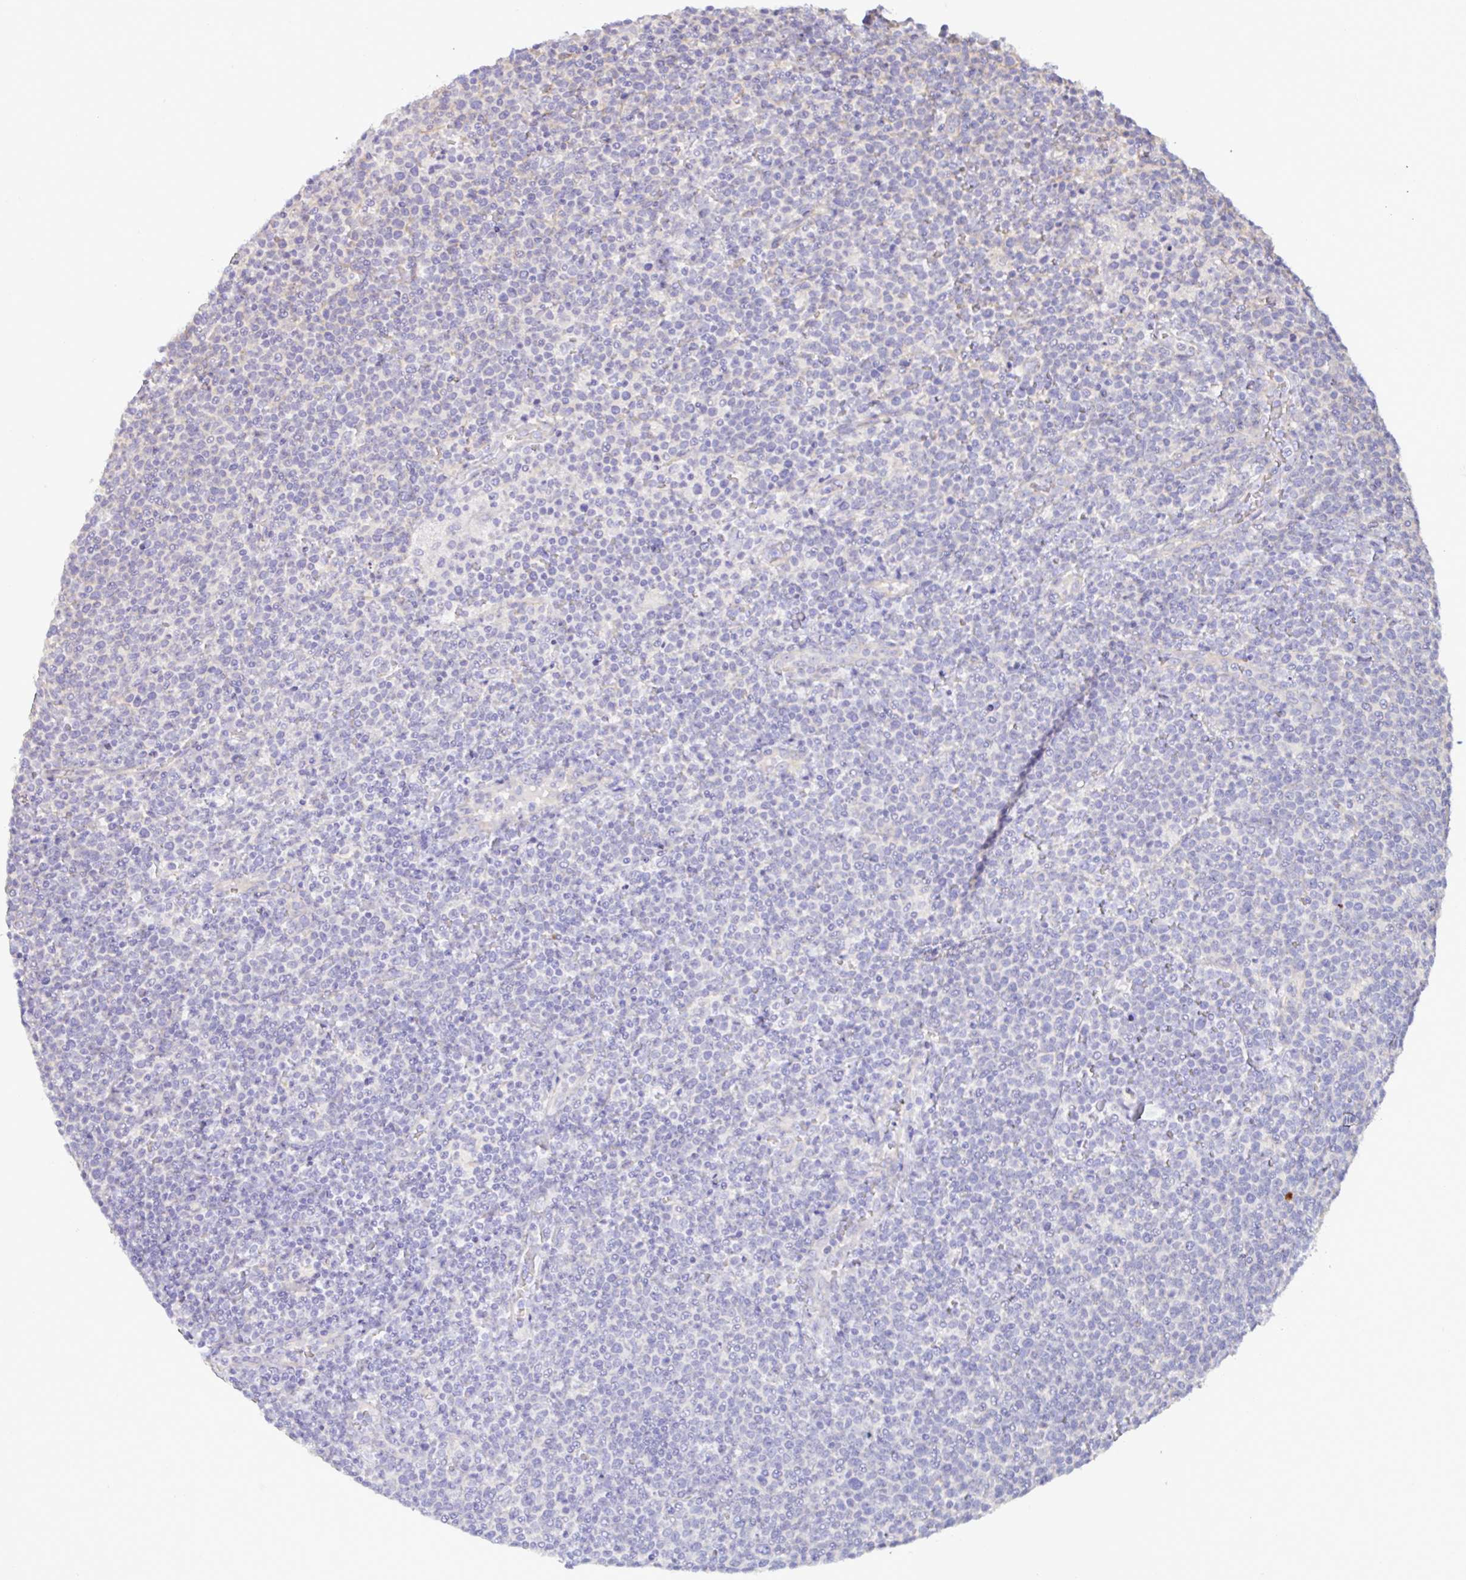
{"staining": {"intensity": "negative", "quantity": "none", "location": "none"}, "tissue": "lymphoma", "cell_type": "Tumor cells", "image_type": "cancer", "snomed": [{"axis": "morphology", "description": "Malignant lymphoma, non-Hodgkin's type, High grade"}, {"axis": "topography", "description": "Lymph node"}], "caption": "Protein analysis of malignant lymphoma, non-Hodgkin's type (high-grade) shows no significant expression in tumor cells.", "gene": "PLCD4", "patient": {"sex": "male", "age": 61}}